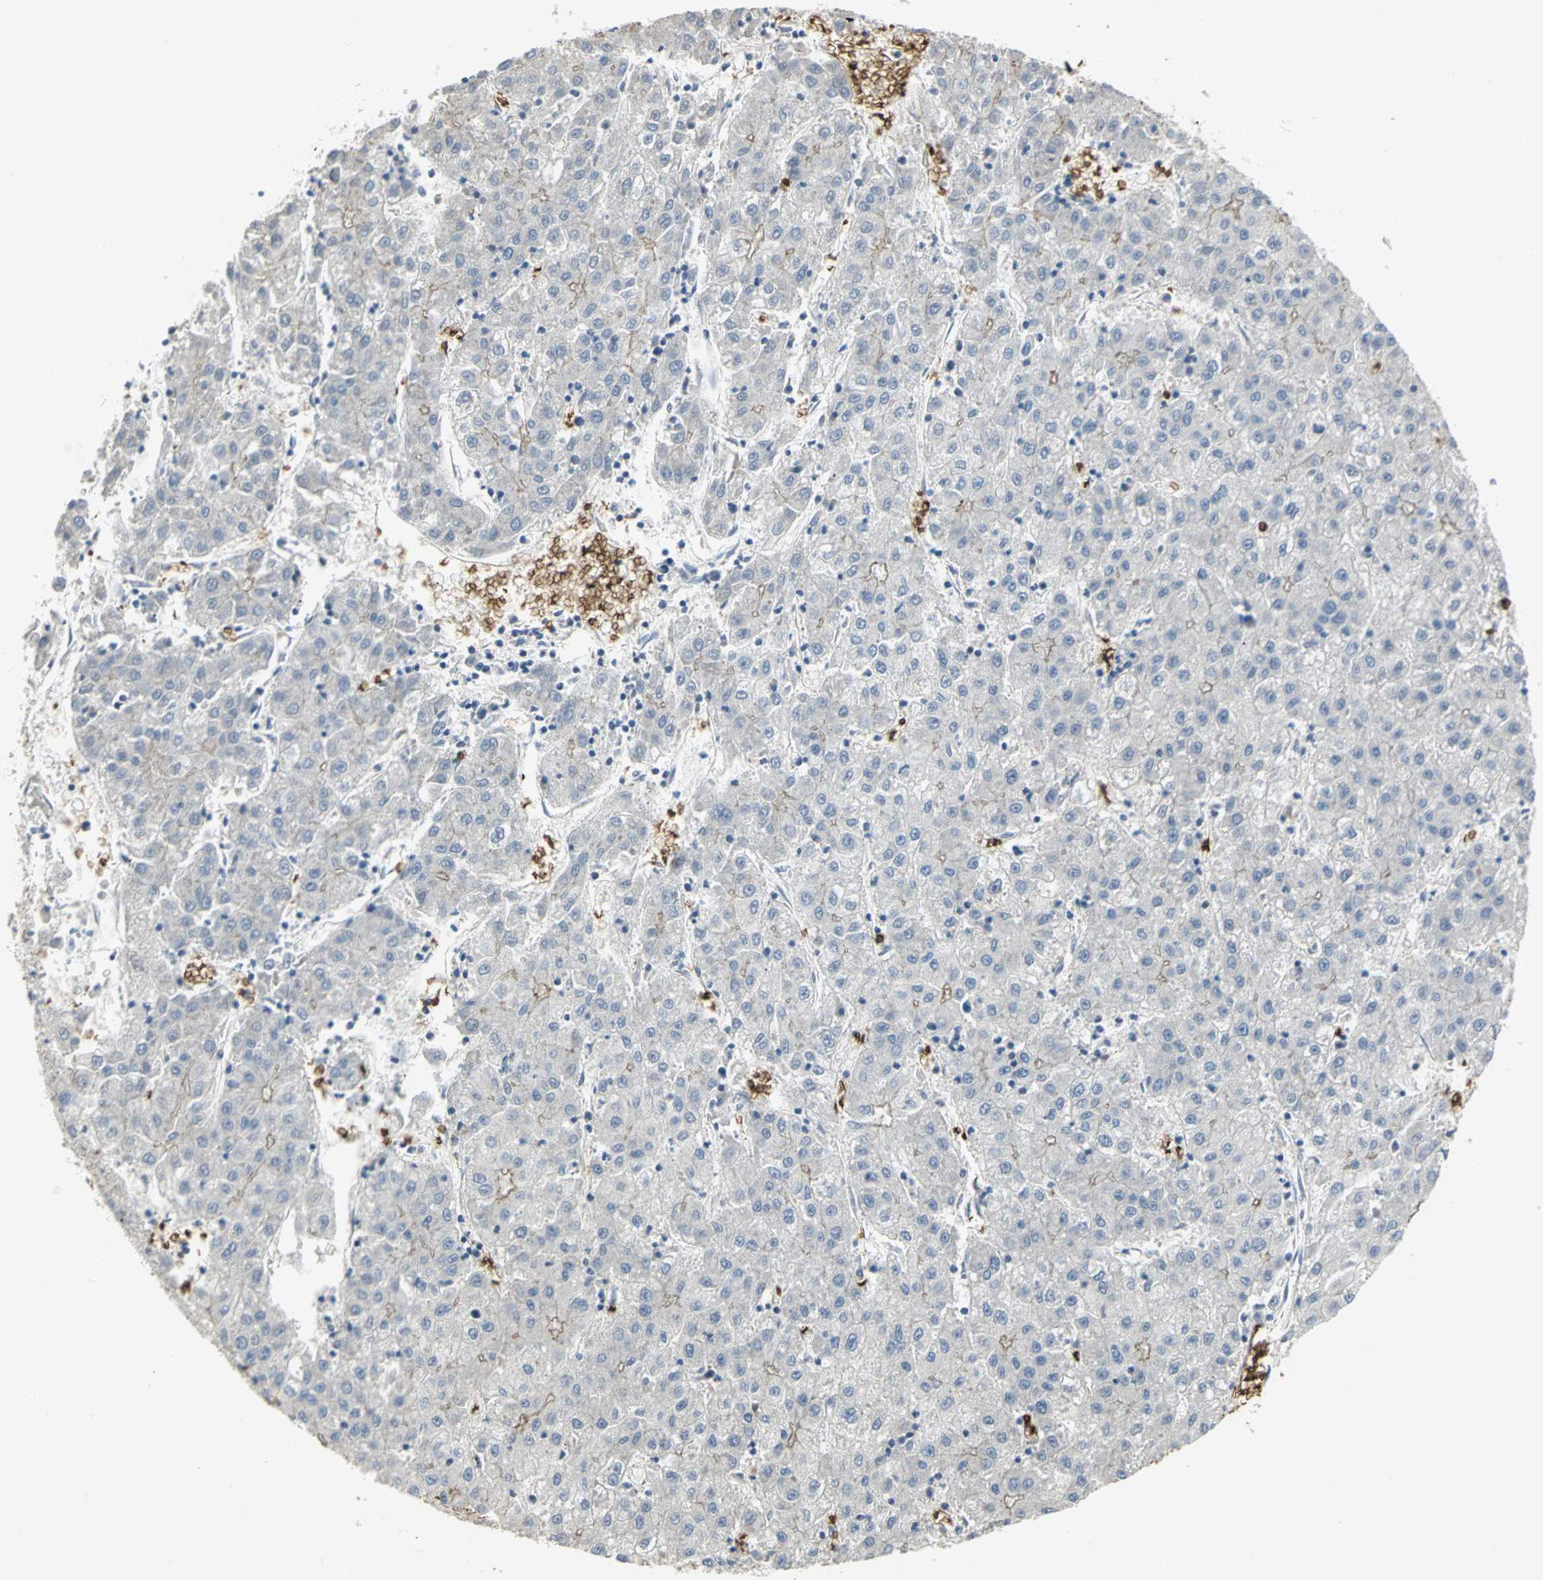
{"staining": {"intensity": "negative", "quantity": "none", "location": "none"}, "tissue": "liver cancer", "cell_type": "Tumor cells", "image_type": "cancer", "snomed": [{"axis": "morphology", "description": "Carcinoma, Hepatocellular, NOS"}, {"axis": "topography", "description": "Liver"}], "caption": "Micrograph shows no protein staining in tumor cells of liver cancer tissue.", "gene": "ANK1", "patient": {"sex": "male", "age": 72}}